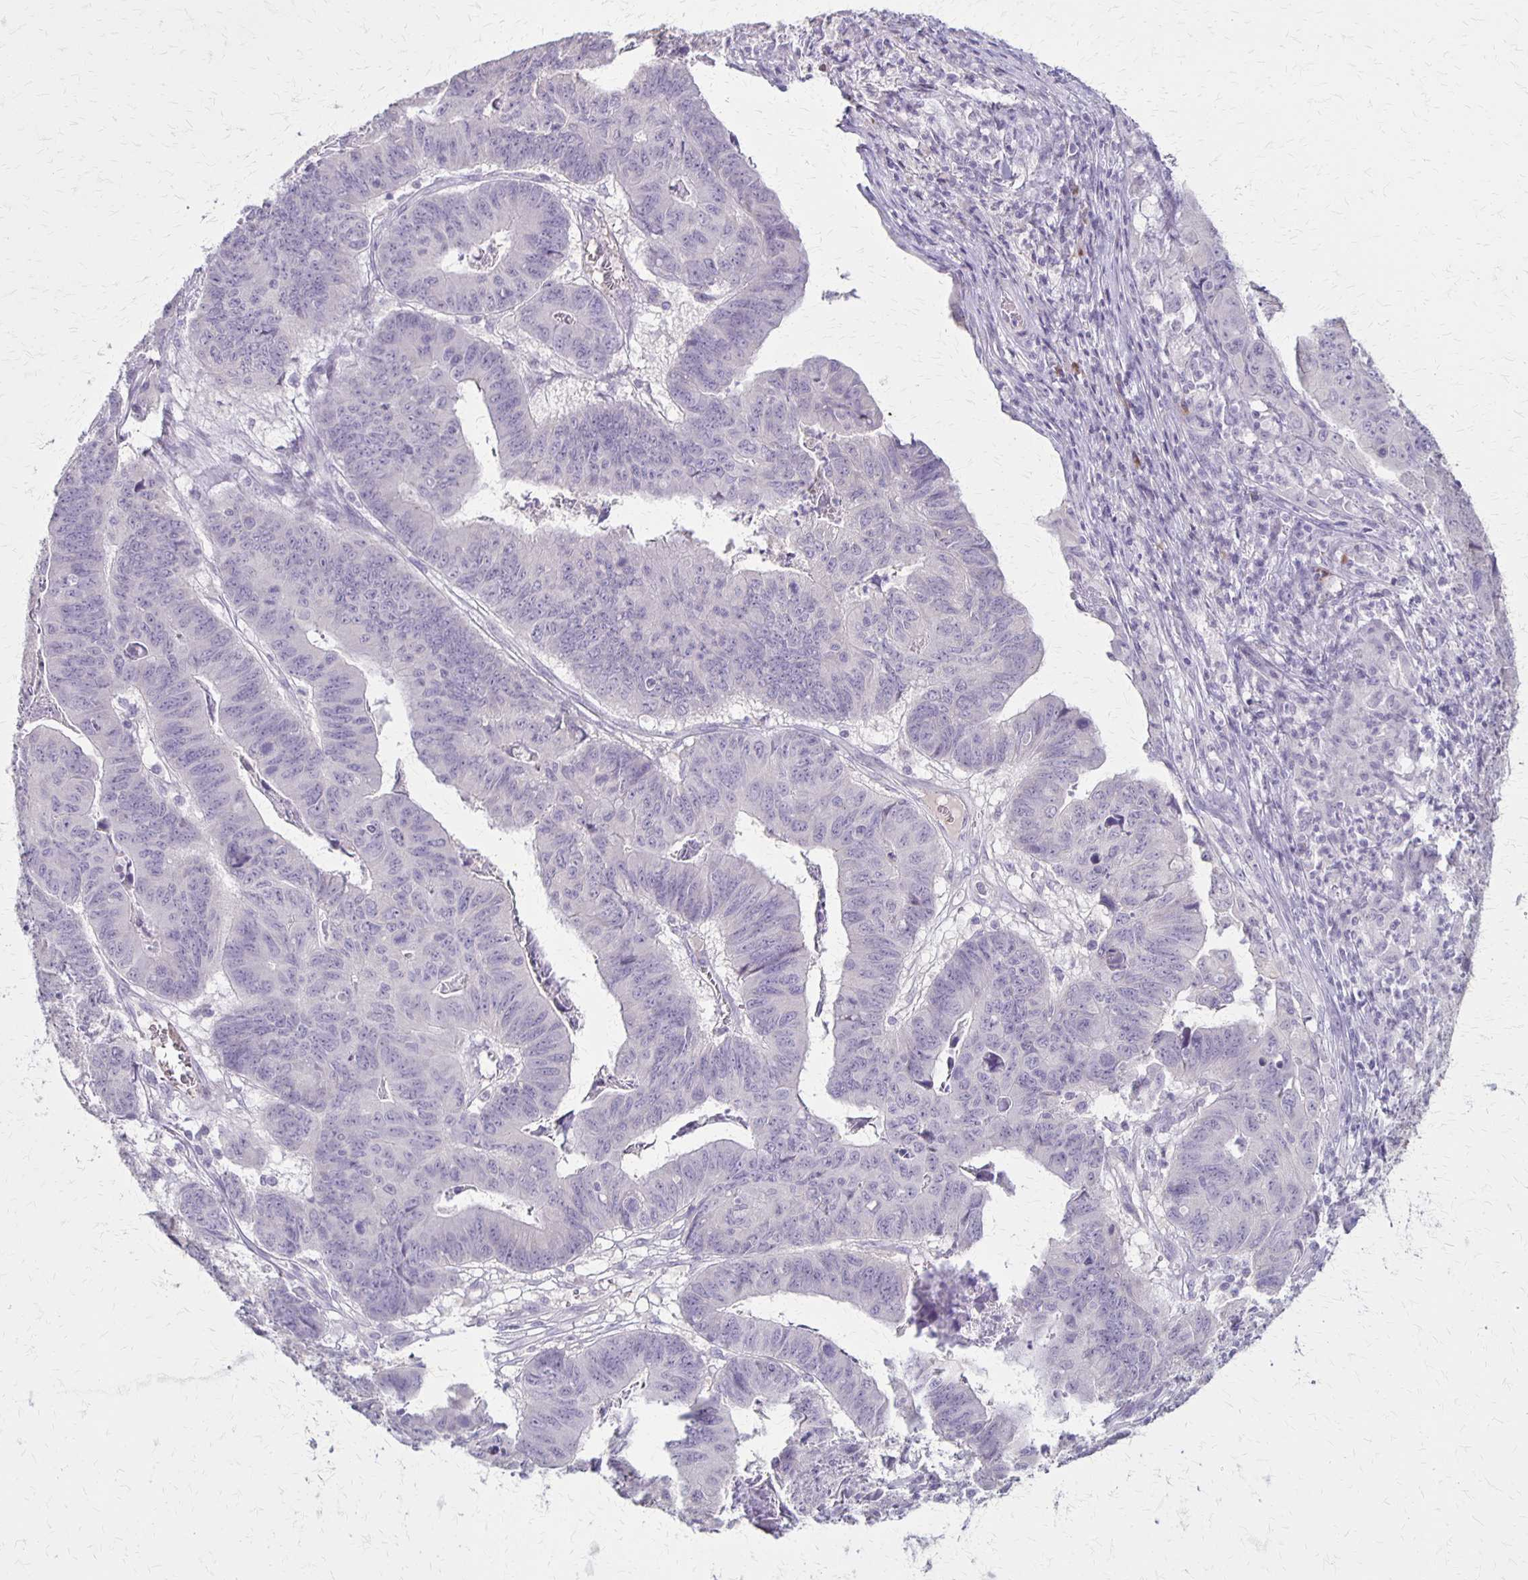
{"staining": {"intensity": "negative", "quantity": "none", "location": "none"}, "tissue": "stomach cancer", "cell_type": "Tumor cells", "image_type": "cancer", "snomed": [{"axis": "morphology", "description": "Adenocarcinoma, NOS"}, {"axis": "topography", "description": "Stomach, lower"}], "caption": "Immunohistochemistry micrograph of neoplastic tissue: adenocarcinoma (stomach) stained with DAB (3,3'-diaminobenzidine) reveals no significant protein positivity in tumor cells.", "gene": "SLC35E2B", "patient": {"sex": "male", "age": 77}}